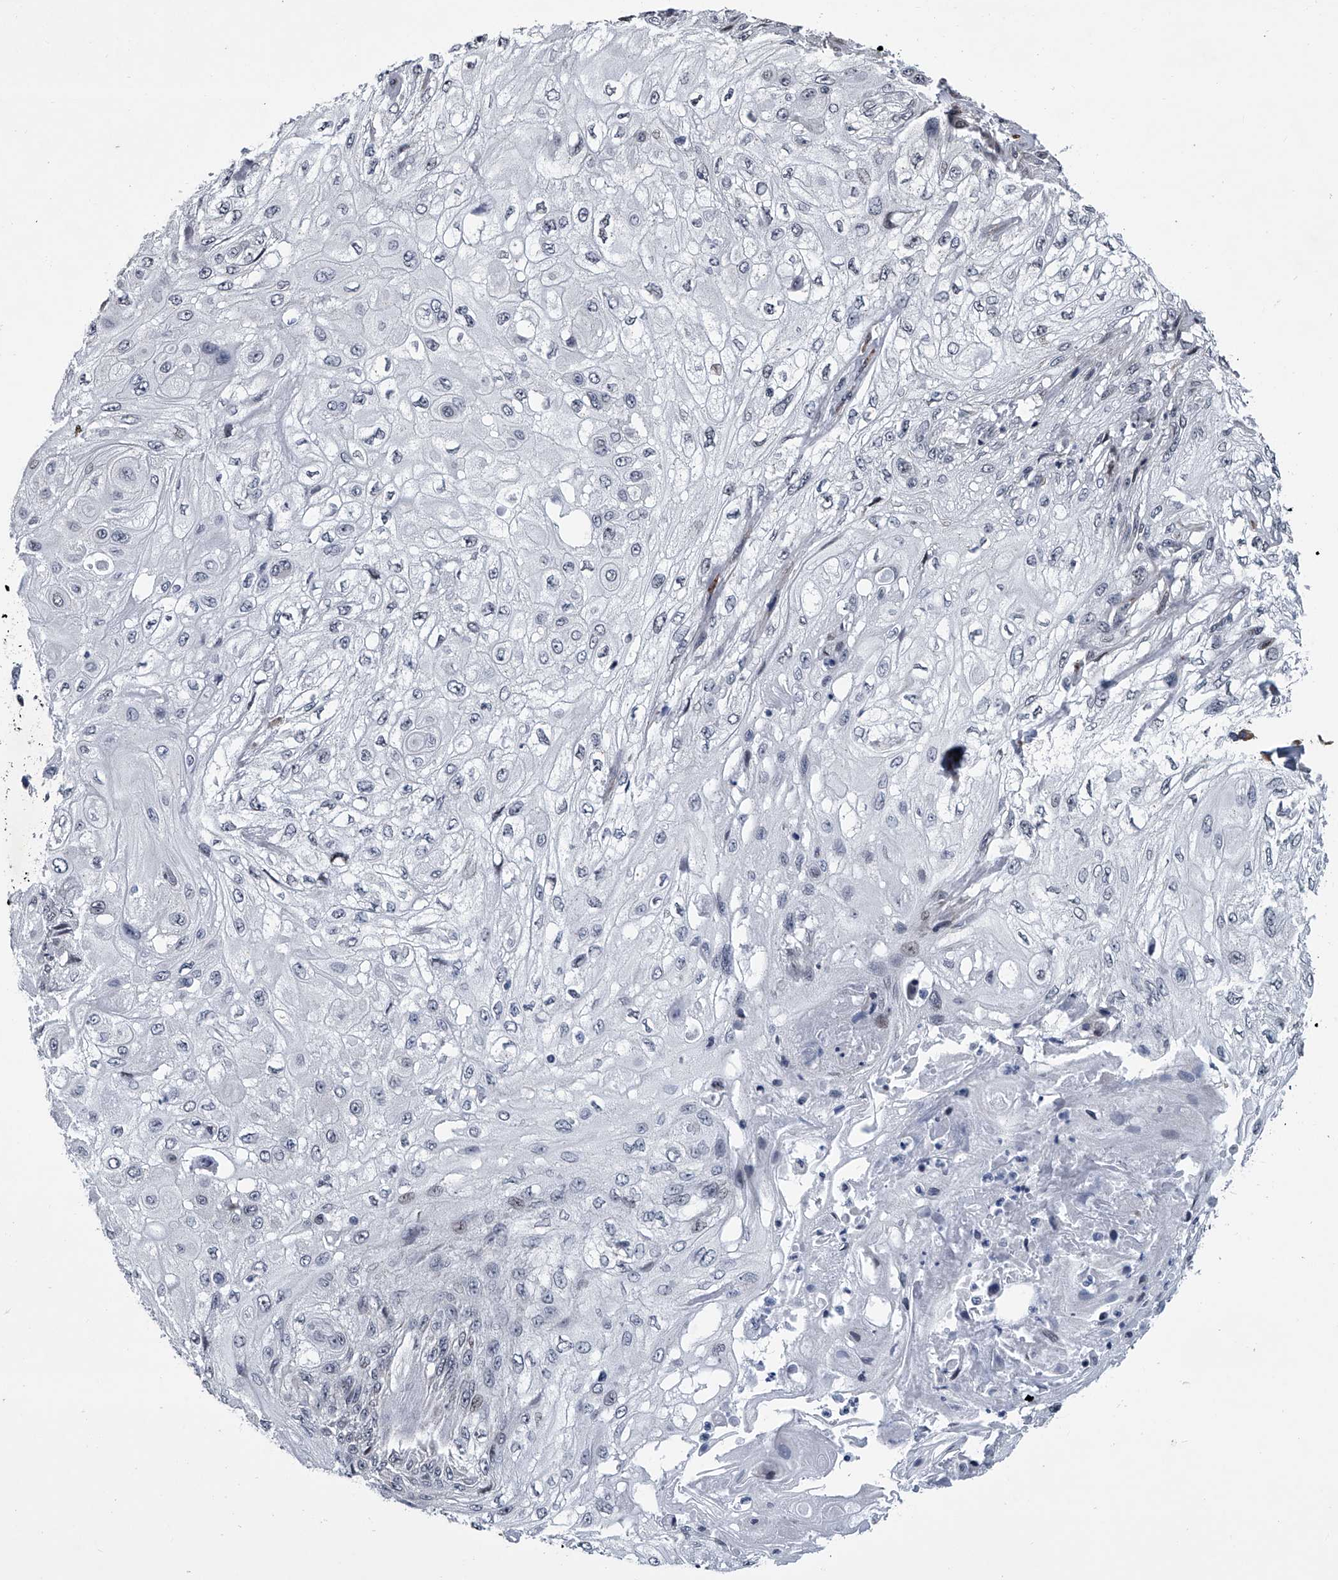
{"staining": {"intensity": "negative", "quantity": "none", "location": "none"}, "tissue": "skin cancer", "cell_type": "Tumor cells", "image_type": "cancer", "snomed": [{"axis": "morphology", "description": "Squamous cell carcinoma, NOS"}, {"axis": "morphology", "description": "Squamous cell carcinoma, metastatic, NOS"}, {"axis": "topography", "description": "Skin"}, {"axis": "topography", "description": "Lymph node"}], "caption": "Tumor cells are negative for protein expression in human skin cancer (metastatic squamous cell carcinoma).", "gene": "PPP2R5D", "patient": {"sex": "male", "age": 75}}